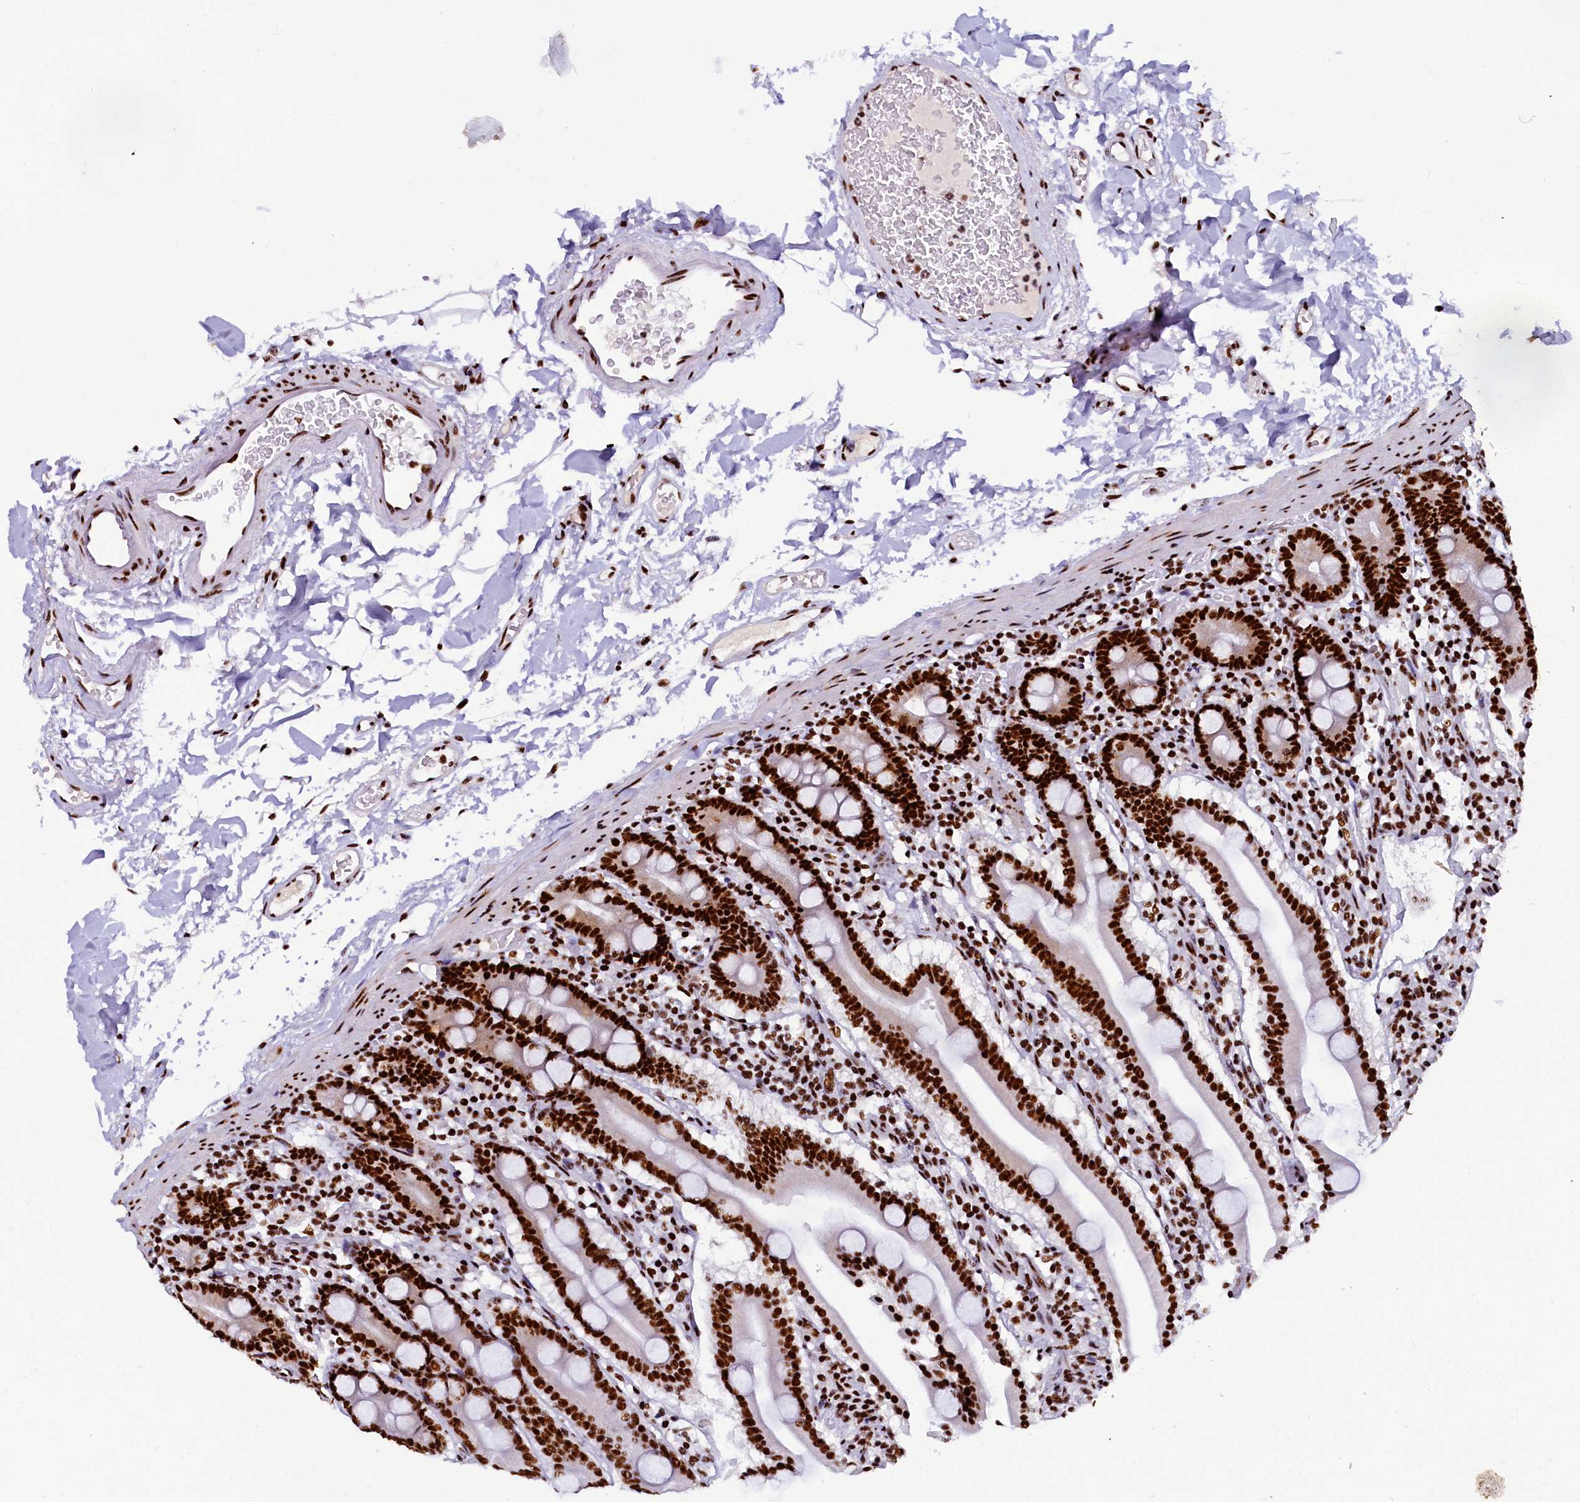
{"staining": {"intensity": "strong", "quantity": ">75%", "location": "nuclear"}, "tissue": "duodenum", "cell_type": "Glandular cells", "image_type": "normal", "snomed": [{"axis": "morphology", "description": "Normal tissue, NOS"}, {"axis": "topography", "description": "Duodenum"}], "caption": "Protein expression analysis of normal duodenum reveals strong nuclear positivity in approximately >75% of glandular cells.", "gene": "SRRM2", "patient": {"sex": "male", "age": 55}}